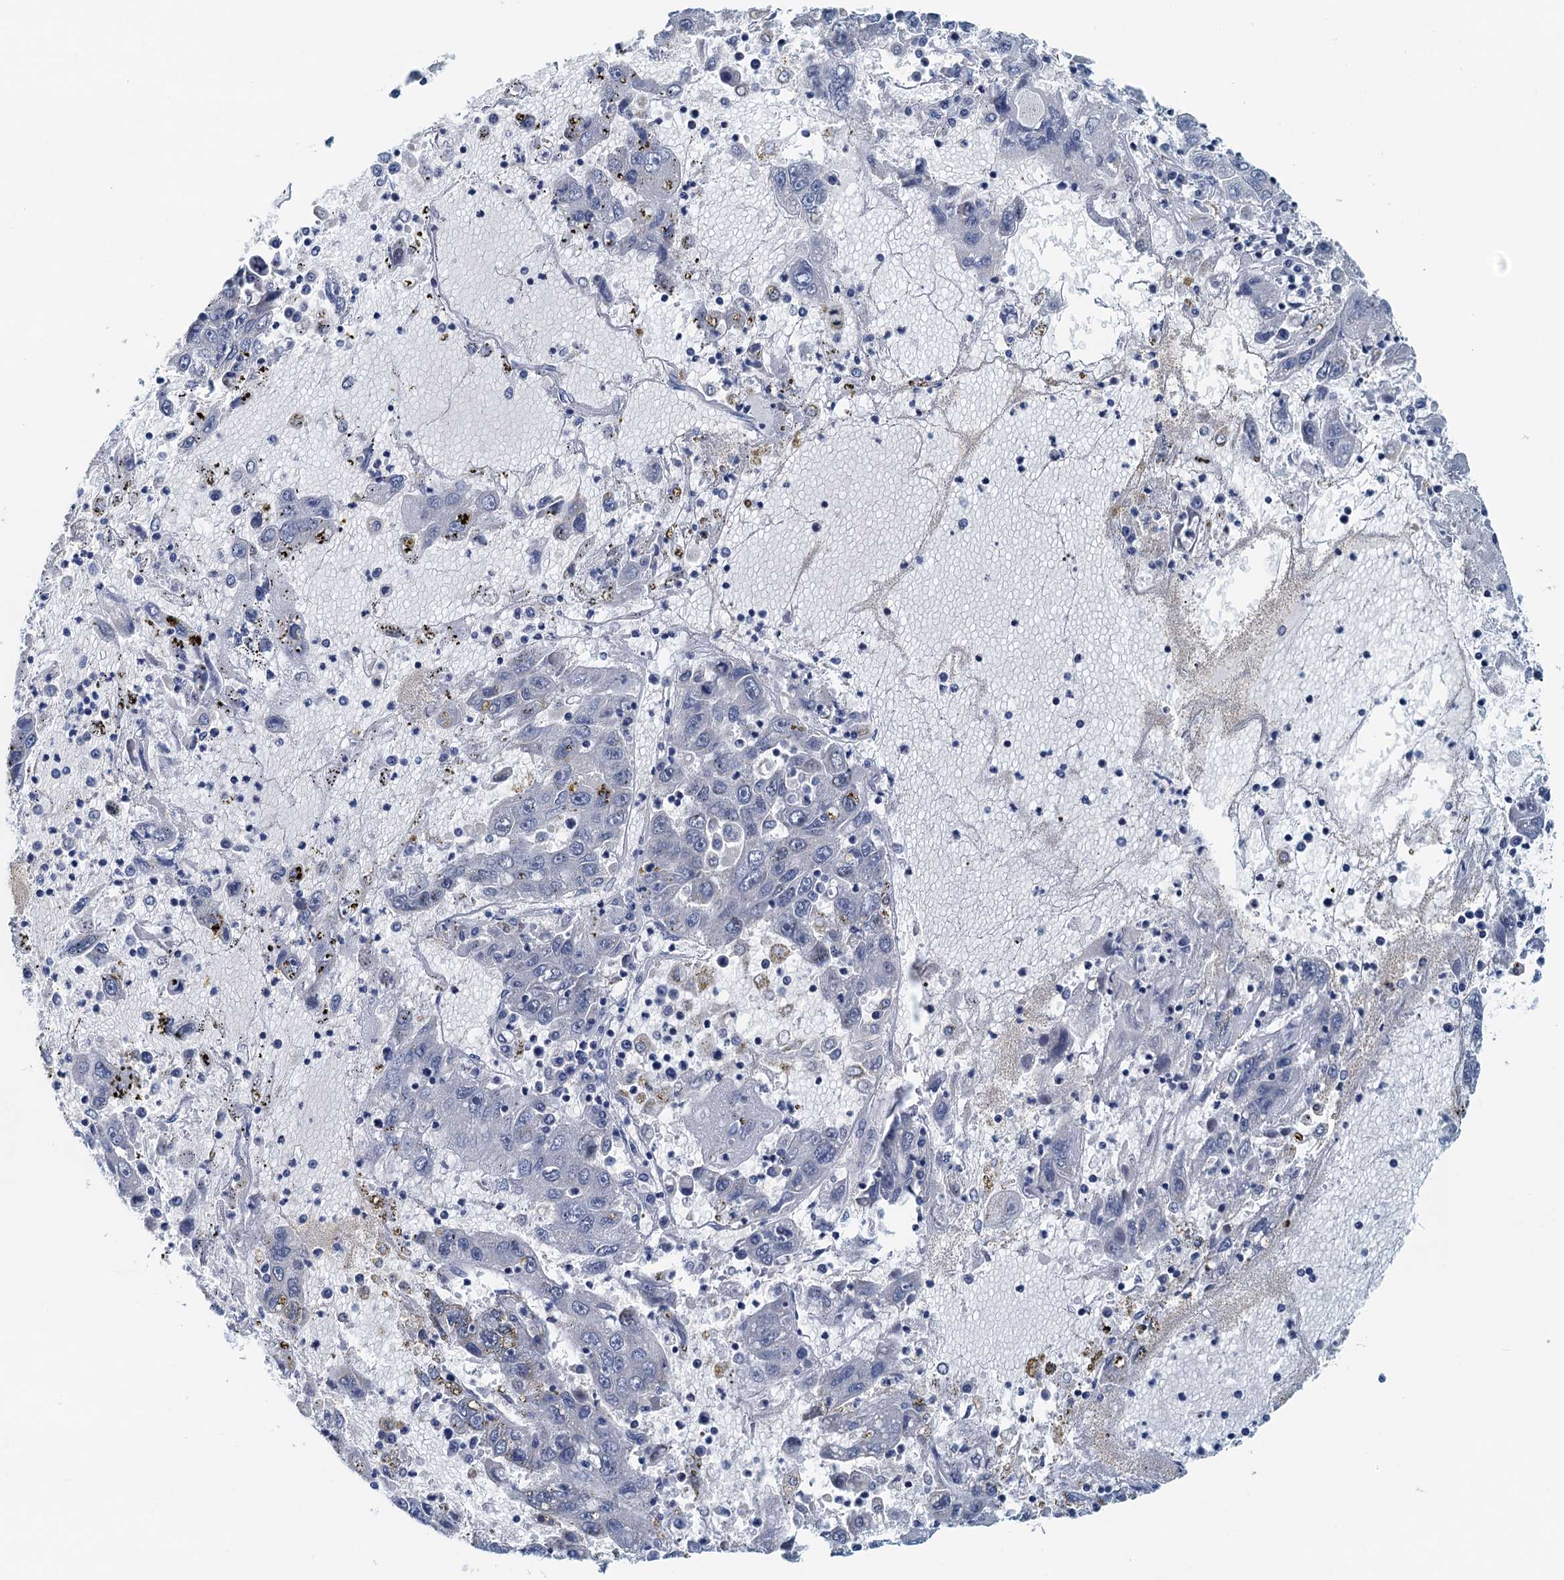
{"staining": {"intensity": "negative", "quantity": "none", "location": "none"}, "tissue": "liver cancer", "cell_type": "Tumor cells", "image_type": "cancer", "snomed": [{"axis": "morphology", "description": "Carcinoma, Hepatocellular, NOS"}, {"axis": "topography", "description": "Liver"}], "caption": "Protein analysis of hepatocellular carcinoma (liver) reveals no significant staining in tumor cells.", "gene": "DTD1", "patient": {"sex": "male", "age": 49}}